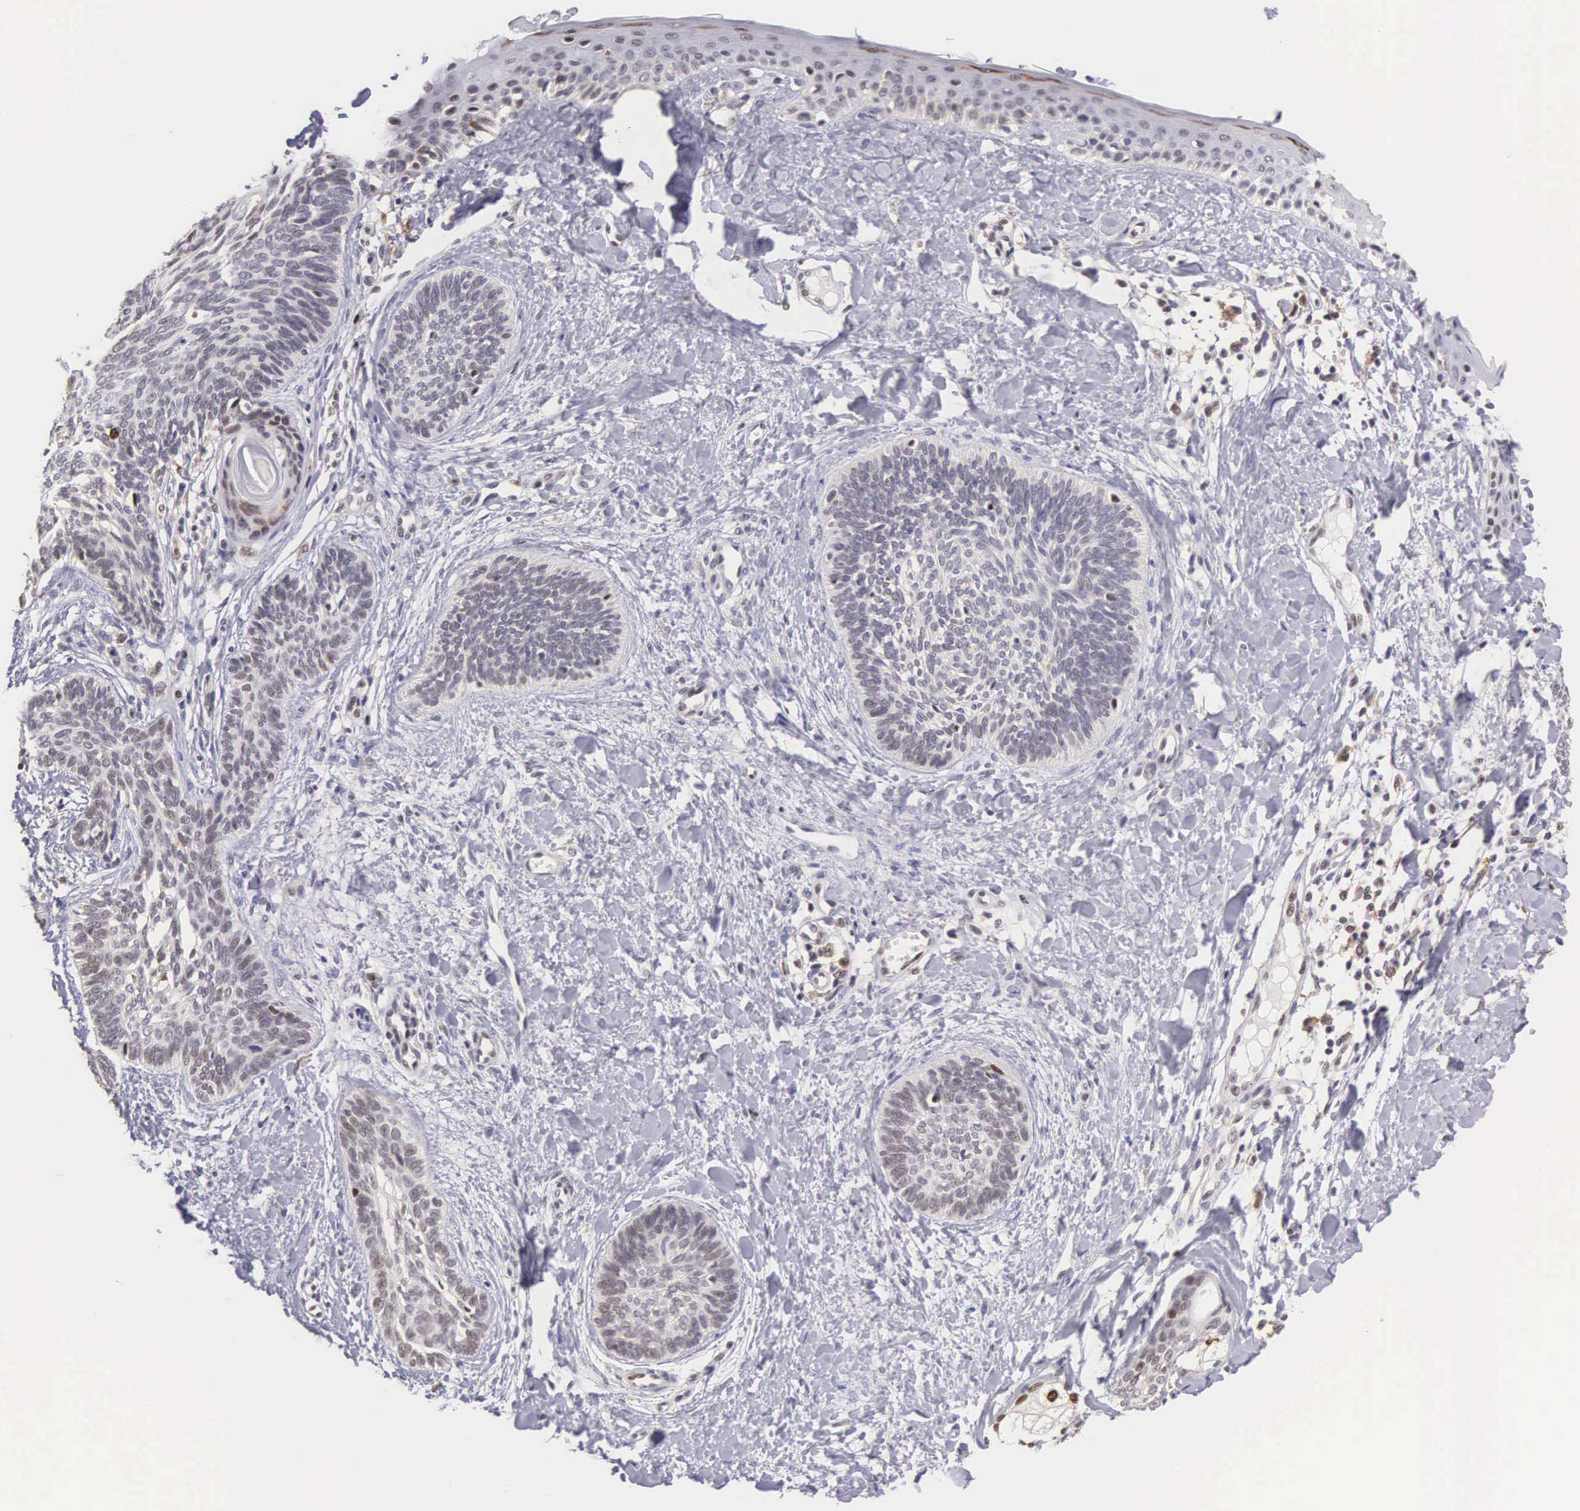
{"staining": {"intensity": "weak", "quantity": "<25%", "location": "nuclear"}, "tissue": "skin cancer", "cell_type": "Tumor cells", "image_type": "cancer", "snomed": [{"axis": "morphology", "description": "Basal cell carcinoma"}, {"axis": "topography", "description": "Skin"}], "caption": "Immunohistochemical staining of skin cancer (basal cell carcinoma) reveals no significant positivity in tumor cells.", "gene": "GRK3", "patient": {"sex": "female", "age": 81}}